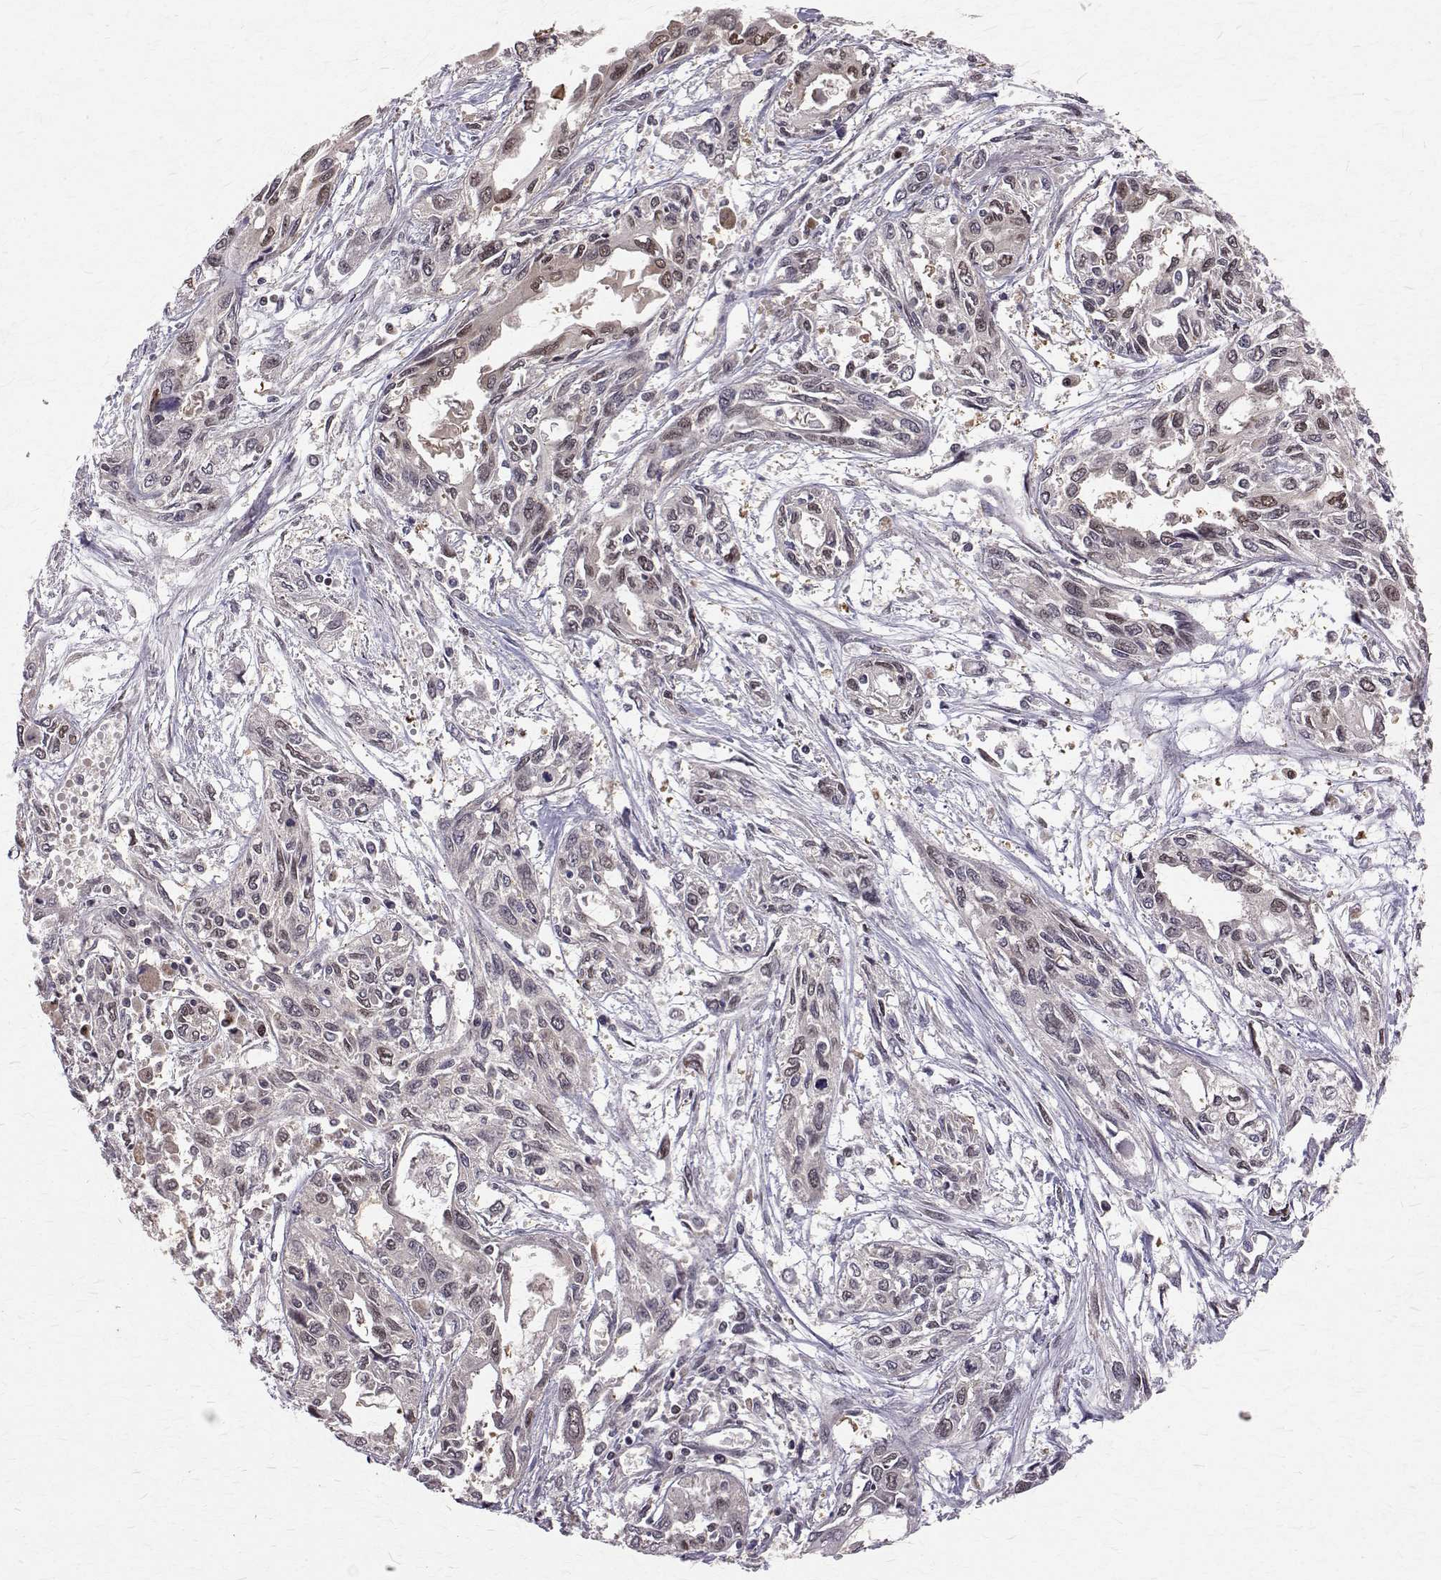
{"staining": {"intensity": "weak", "quantity": "<25%", "location": "nuclear"}, "tissue": "pancreatic cancer", "cell_type": "Tumor cells", "image_type": "cancer", "snomed": [{"axis": "morphology", "description": "Adenocarcinoma, NOS"}, {"axis": "topography", "description": "Pancreas"}], "caption": "This is an immunohistochemistry image of human pancreatic cancer. There is no staining in tumor cells.", "gene": "NIF3L1", "patient": {"sex": "female", "age": 55}}